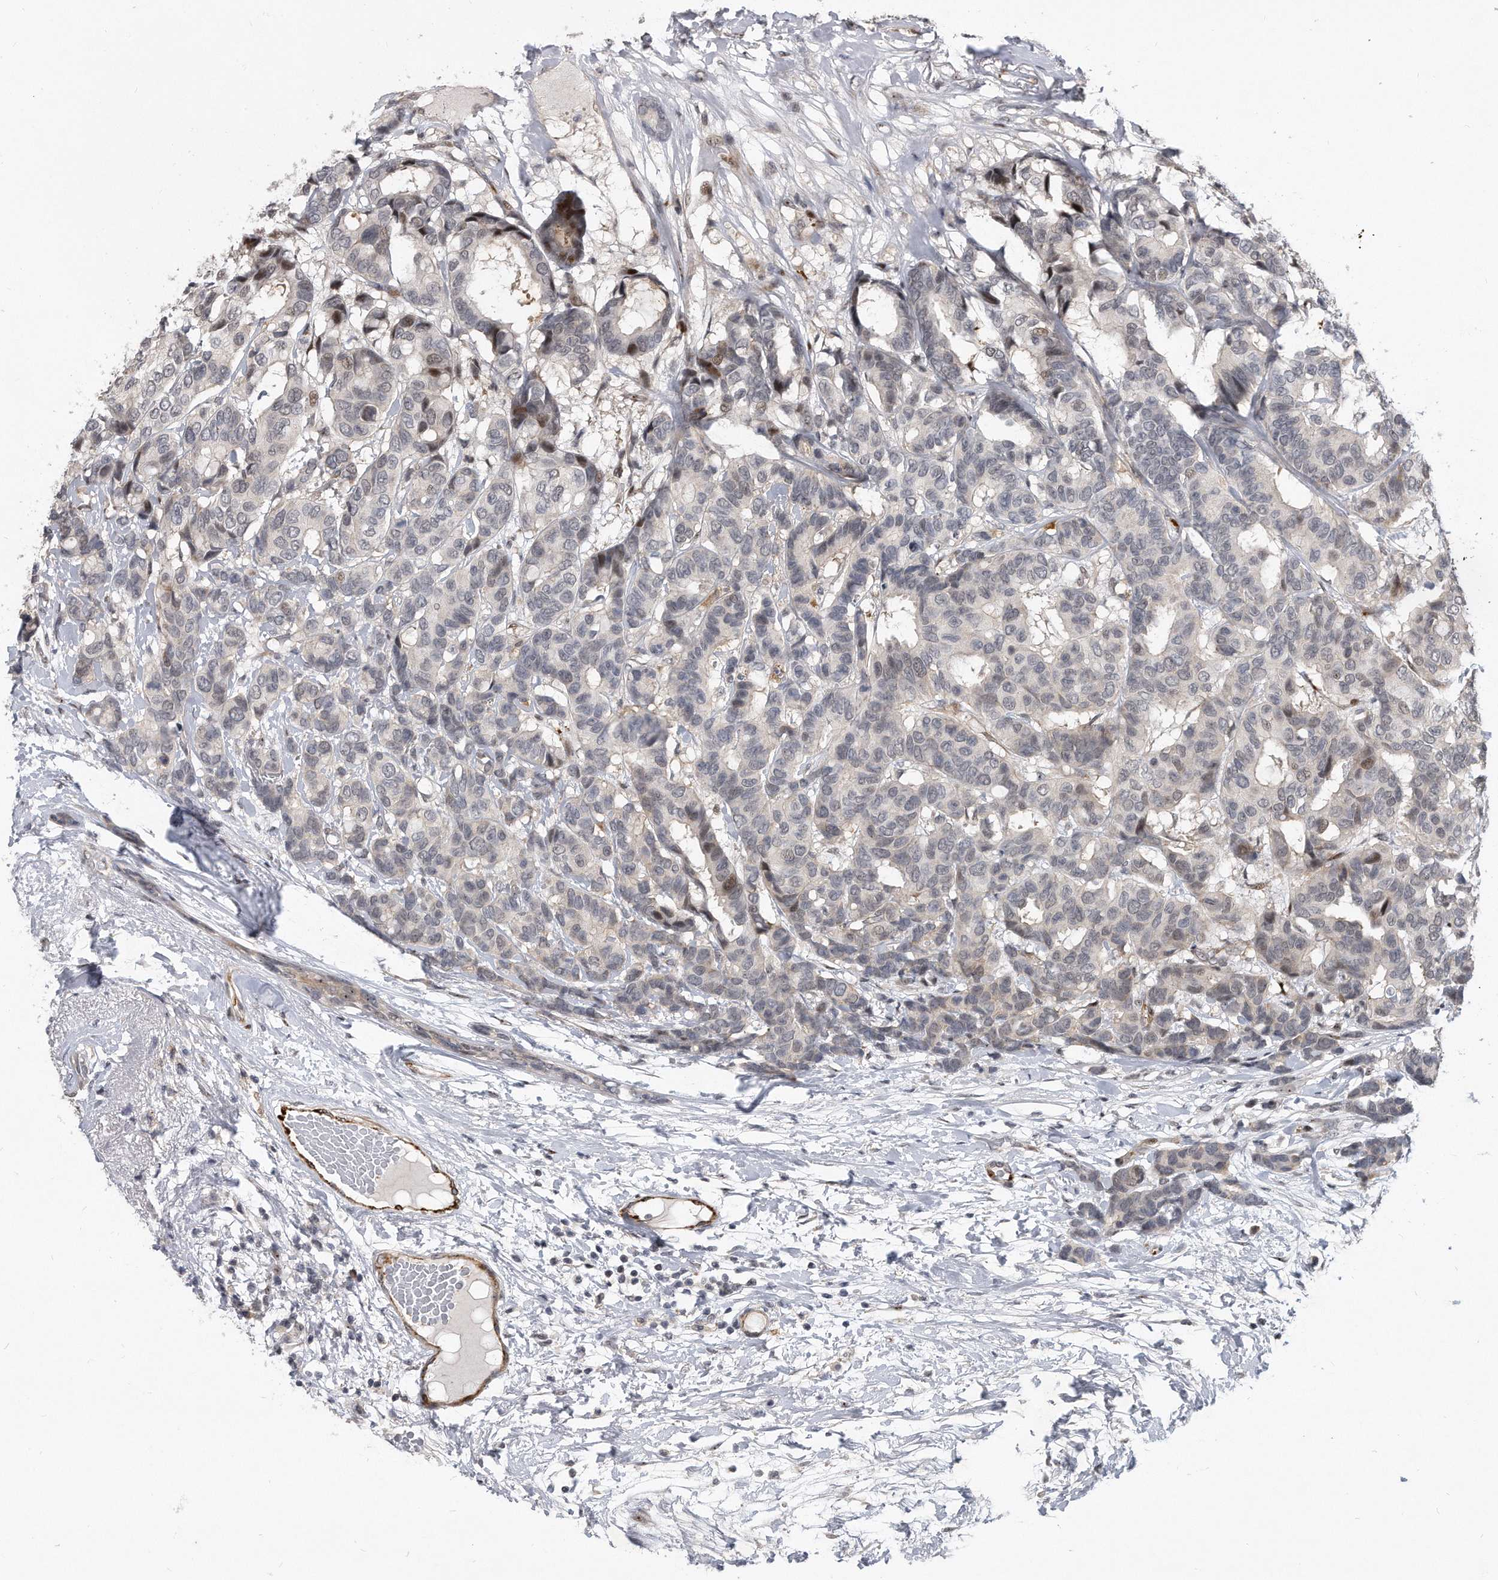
{"staining": {"intensity": "negative", "quantity": "none", "location": "none"}, "tissue": "breast cancer", "cell_type": "Tumor cells", "image_type": "cancer", "snomed": [{"axis": "morphology", "description": "Duct carcinoma"}, {"axis": "topography", "description": "Breast"}], "caption": "Photomicrograph shows no protein staining in tumor cells of breast cancer tissue.", "gene": "PGBD2", "patient": {"sex": "female", "age": 87}}